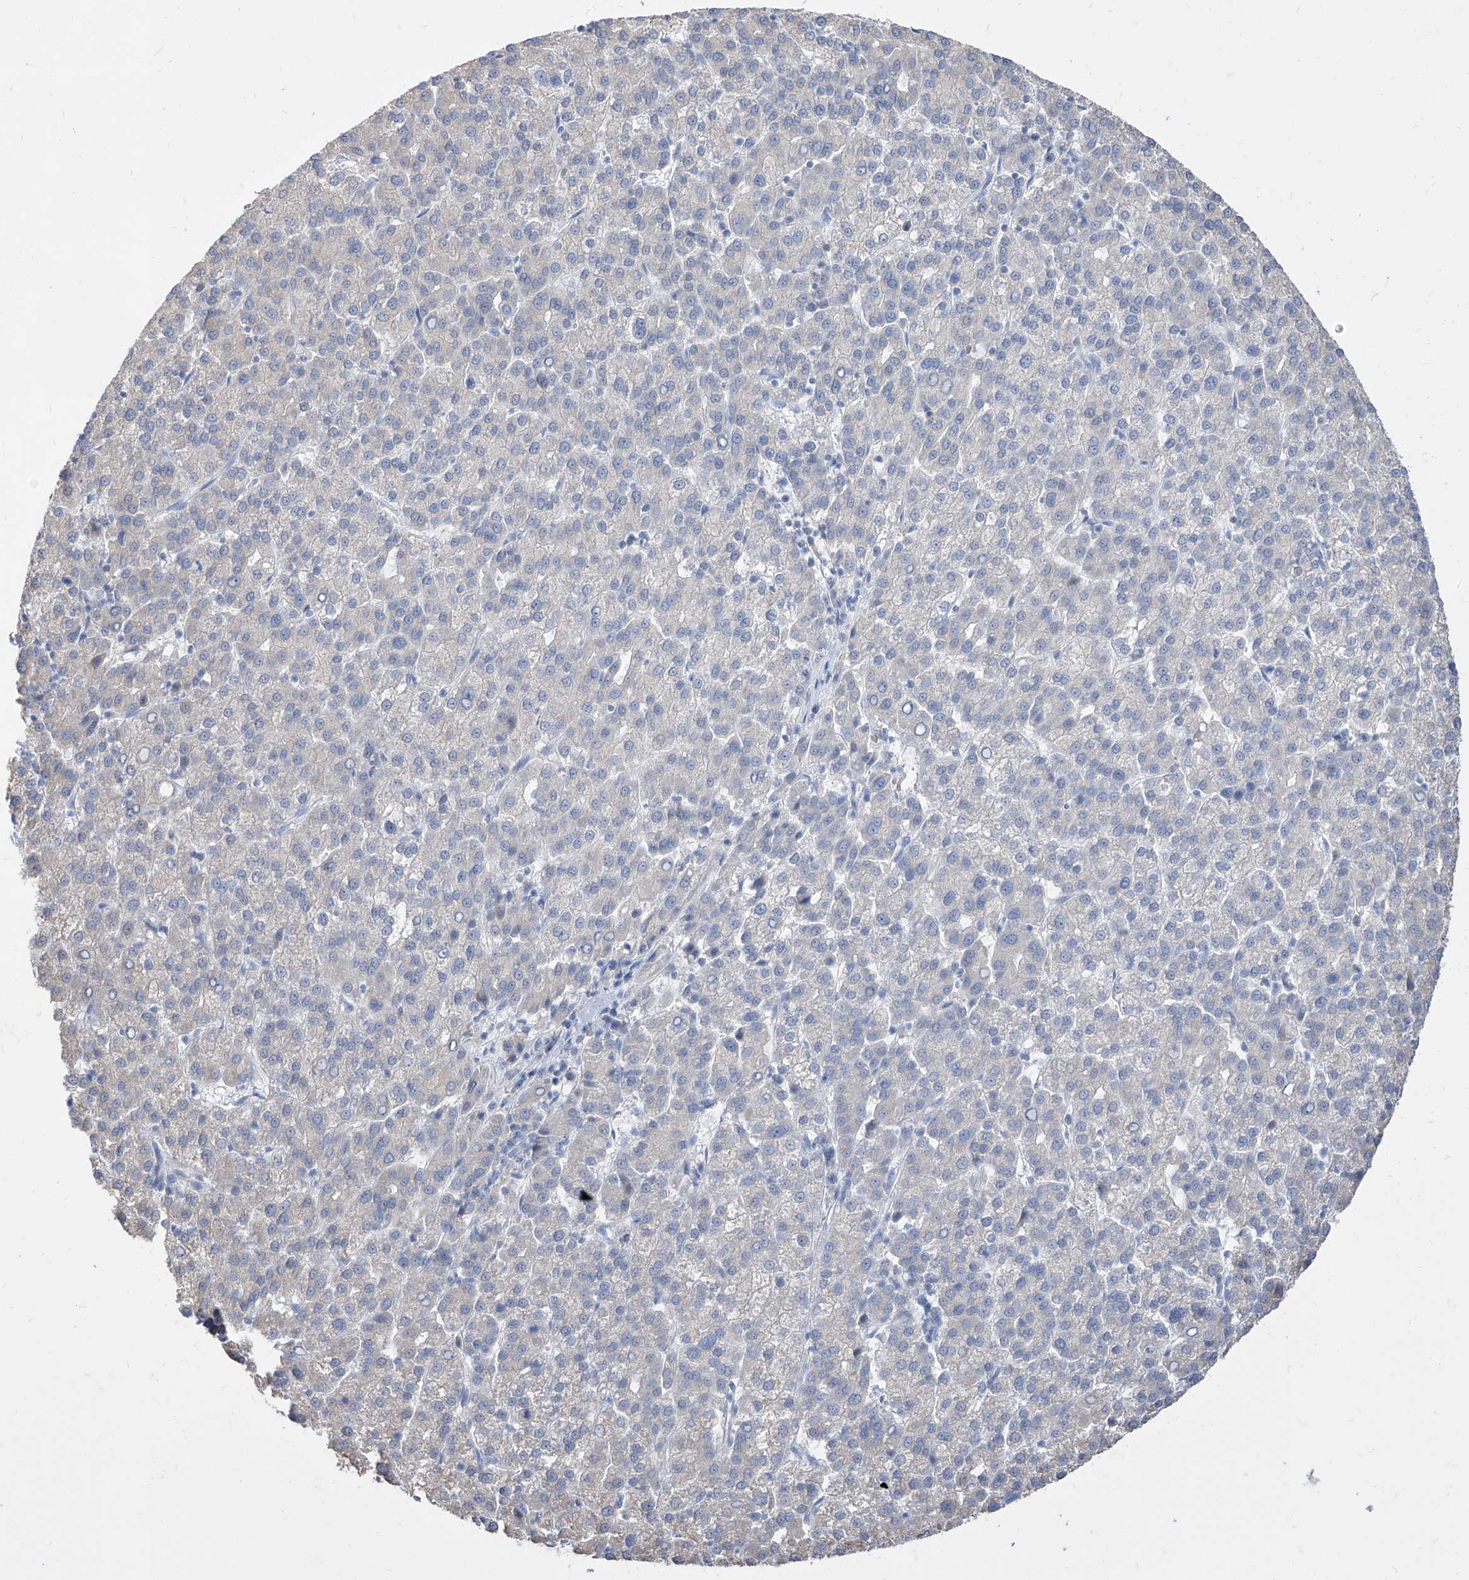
{"staining": {"intensity": "negative", "quantity": "none", "location": "none"}, "tissue": "liver cancer", "cell_type": "Tumor cells", "image_type": "cancer", "snomed": [{"axis": "morphology", "description": "Carcinoma, Hepatocellular, NOS"}, {"axis": "topography", "description": "Liver"}], "caption": "IHC image of hepatocellular carcinoma (liver) stained for a protein (brown), which exhibits no staining in tumor cells.", "gene": "BROX", "patient": {"sex": "female", "age": 58}}